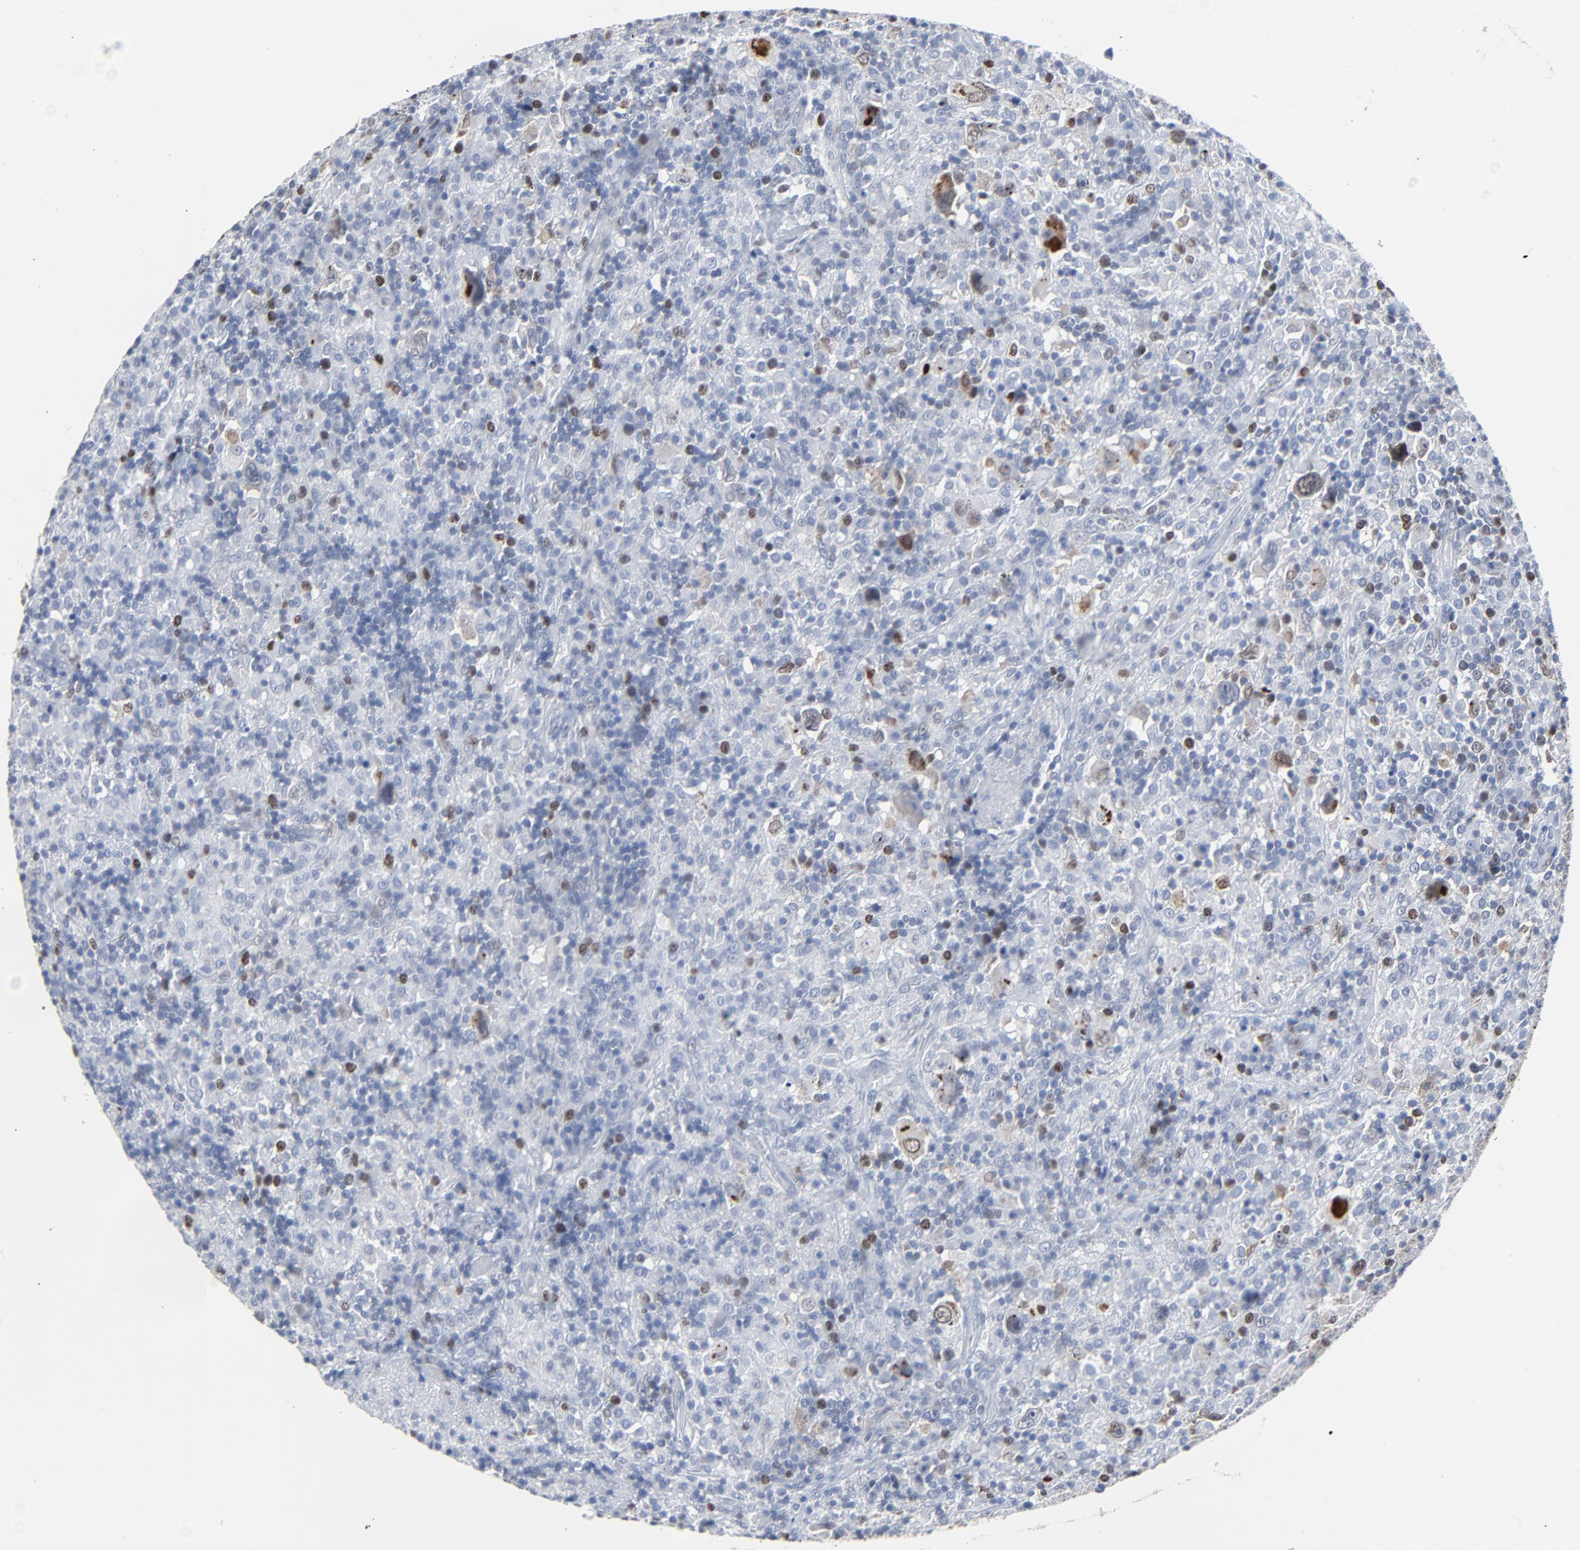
{"staining": {"intensity": "moderate", "quantity": "<25%", "location": "nuclear"}, "tissue": "lymphoma", "cell_type": "Tumor cells", "image_type": "cancer", "snomed": [{"axis": "morphology", "description": "Hodgkin's disease, NOS"}, {"axis": "topography", "description": "Lymph node"}], "caption": "There is low levels of moderate nuclear staining in tumor cells of lymphoma, as demonstrated by immunohistochemical staining (brown color).", "gene": "BIRC3", "patient": {"sex": "male", "age": 46}}